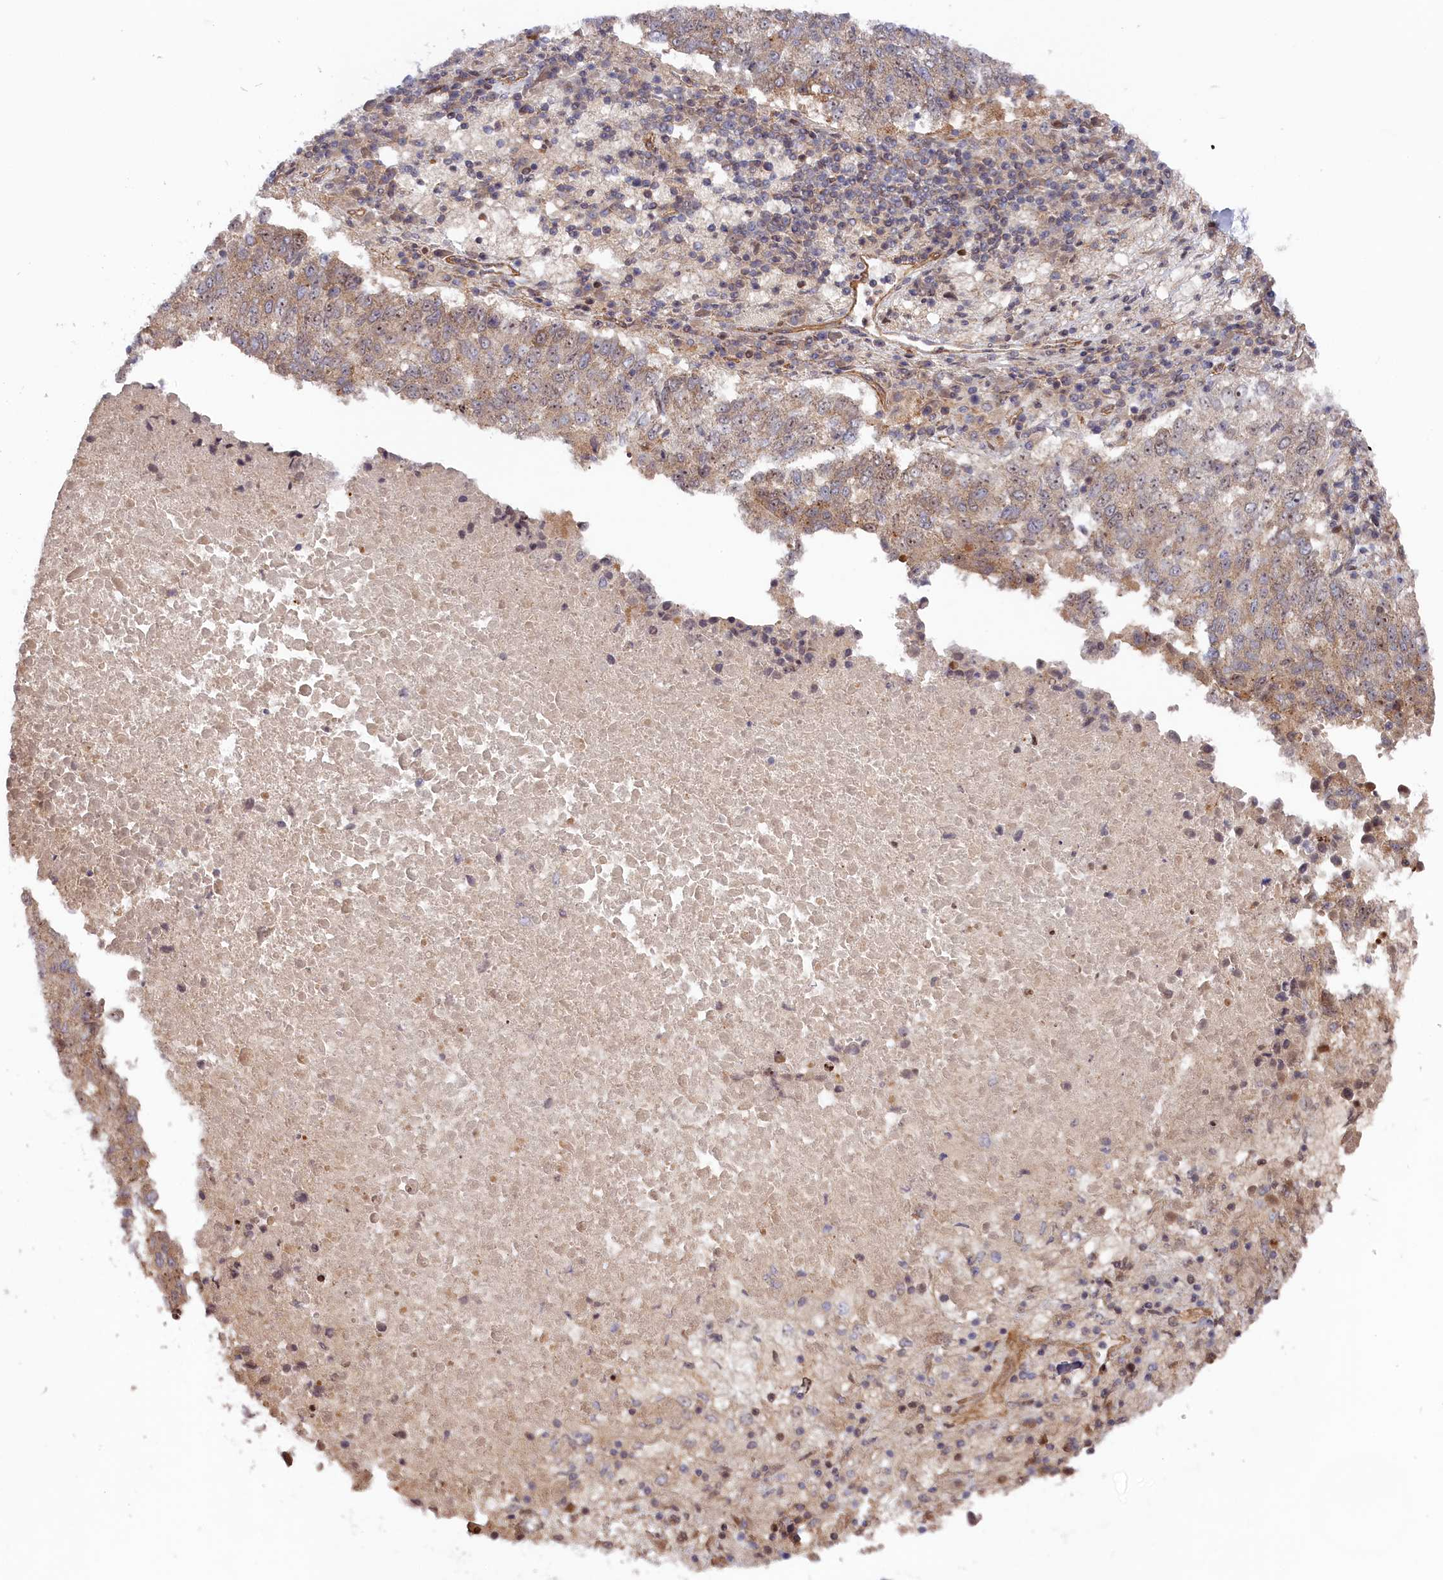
{"staining": {"intensity": "weak", "quantity": "<25%", "location": "cytoplasmic/membranous"}, "tissue": "lung cancer", "cell_type": "Tumor cells", "image_type": "cancer", "snomed": [{"axis": "morphology", "description": "Squamous cell carcinoma, NOS"}, {"axis": "topography", "description": "Lung"}], "caption": "The IHC photomicrograph has no significant staining in tumor cells of lung cancer (squamous cell carcinoma) tissue.", "gene": "CEP44", "patient": {"sex": "male", "age": 73}}